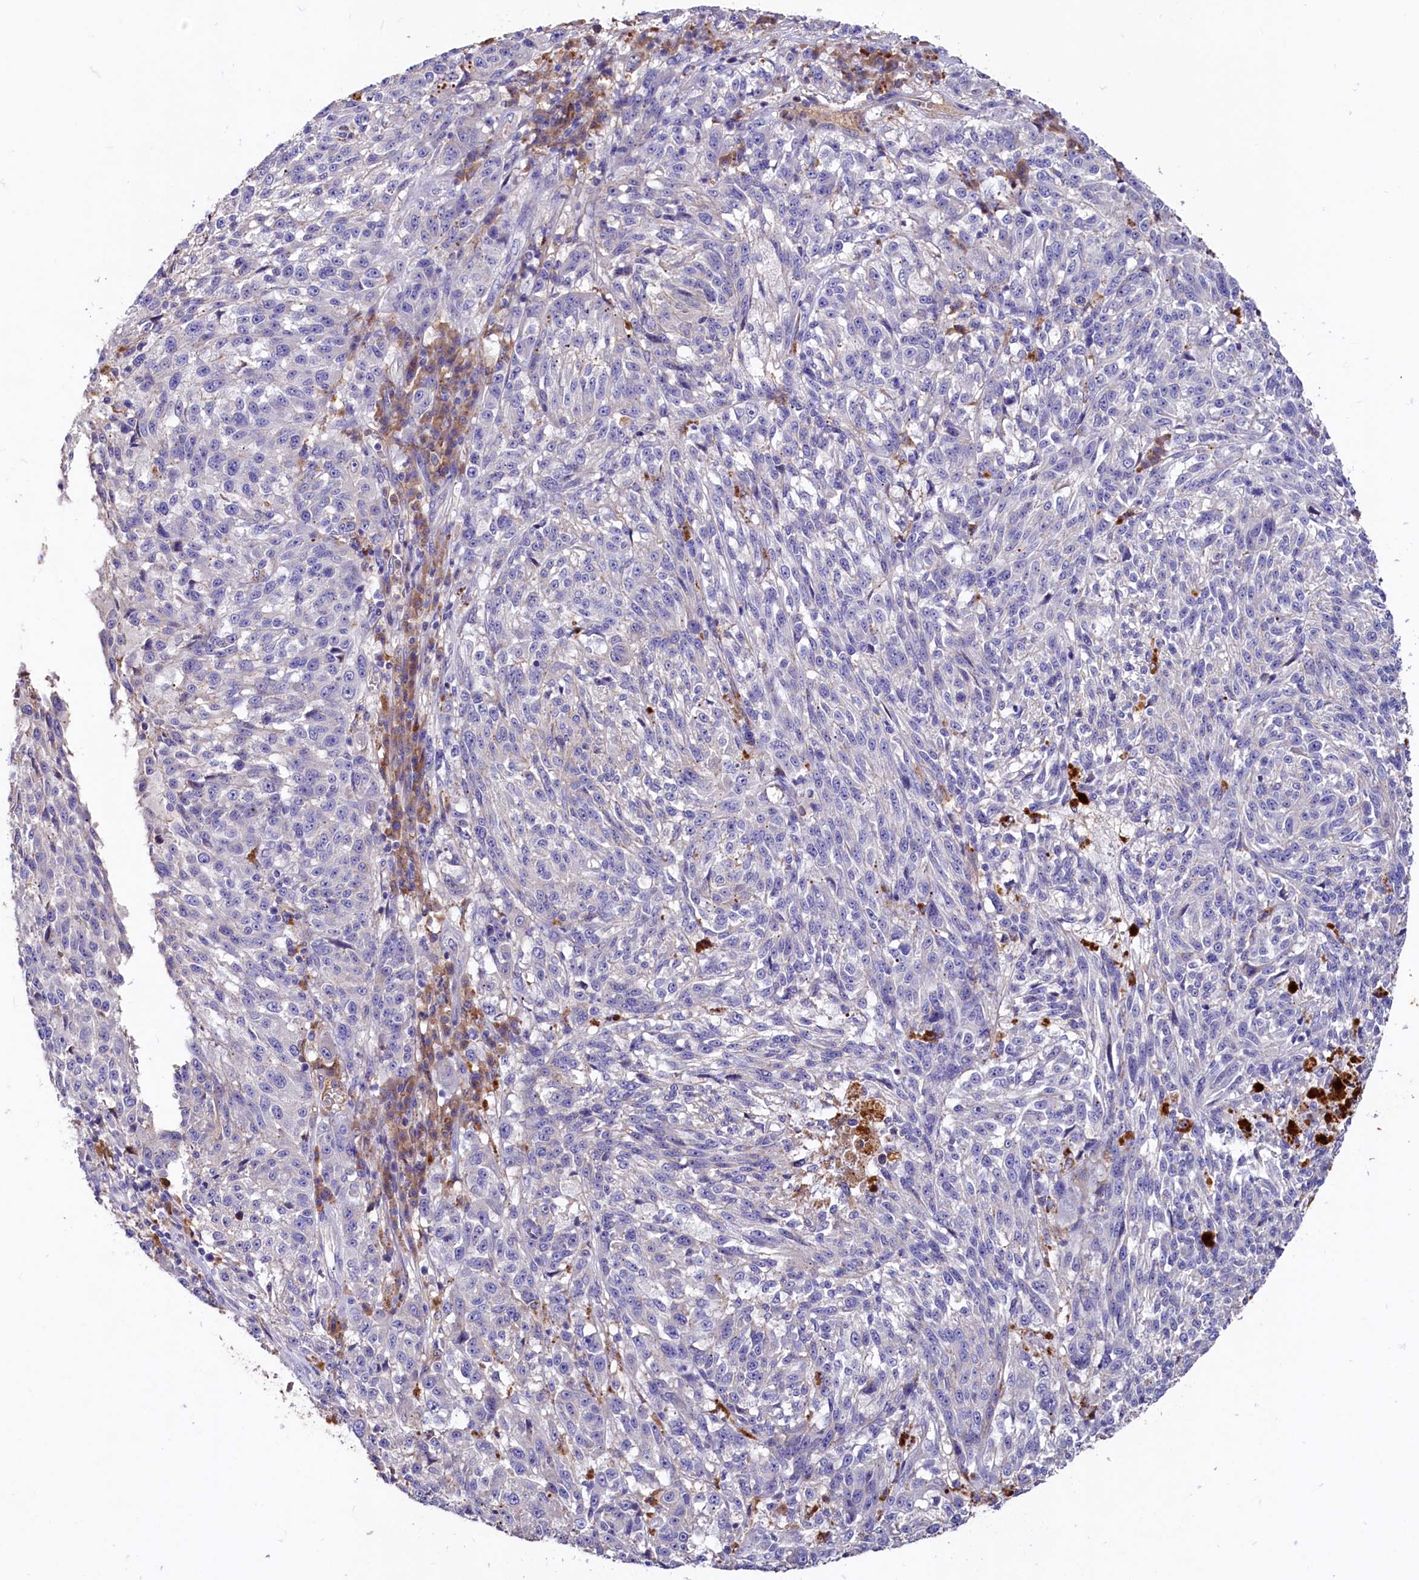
{"staining": {"intensity": "negative", "quantity": "none", "location": "none"}, "tissue": "melanoma", "cell_type": "Tumor cells", "image_type": "cancer", "snomed": [{"axis": "morphology", "description": "Malignant melanoma, NOS"}, {"axis": "topography", "description": "Skin"}], "caption": "Malignant melanoma stained for a protein using immunohistochemistry exhibits no positivity tumor cells.", "gene": "IL17RD", "patient": {"sex": "male", "age": 53}}